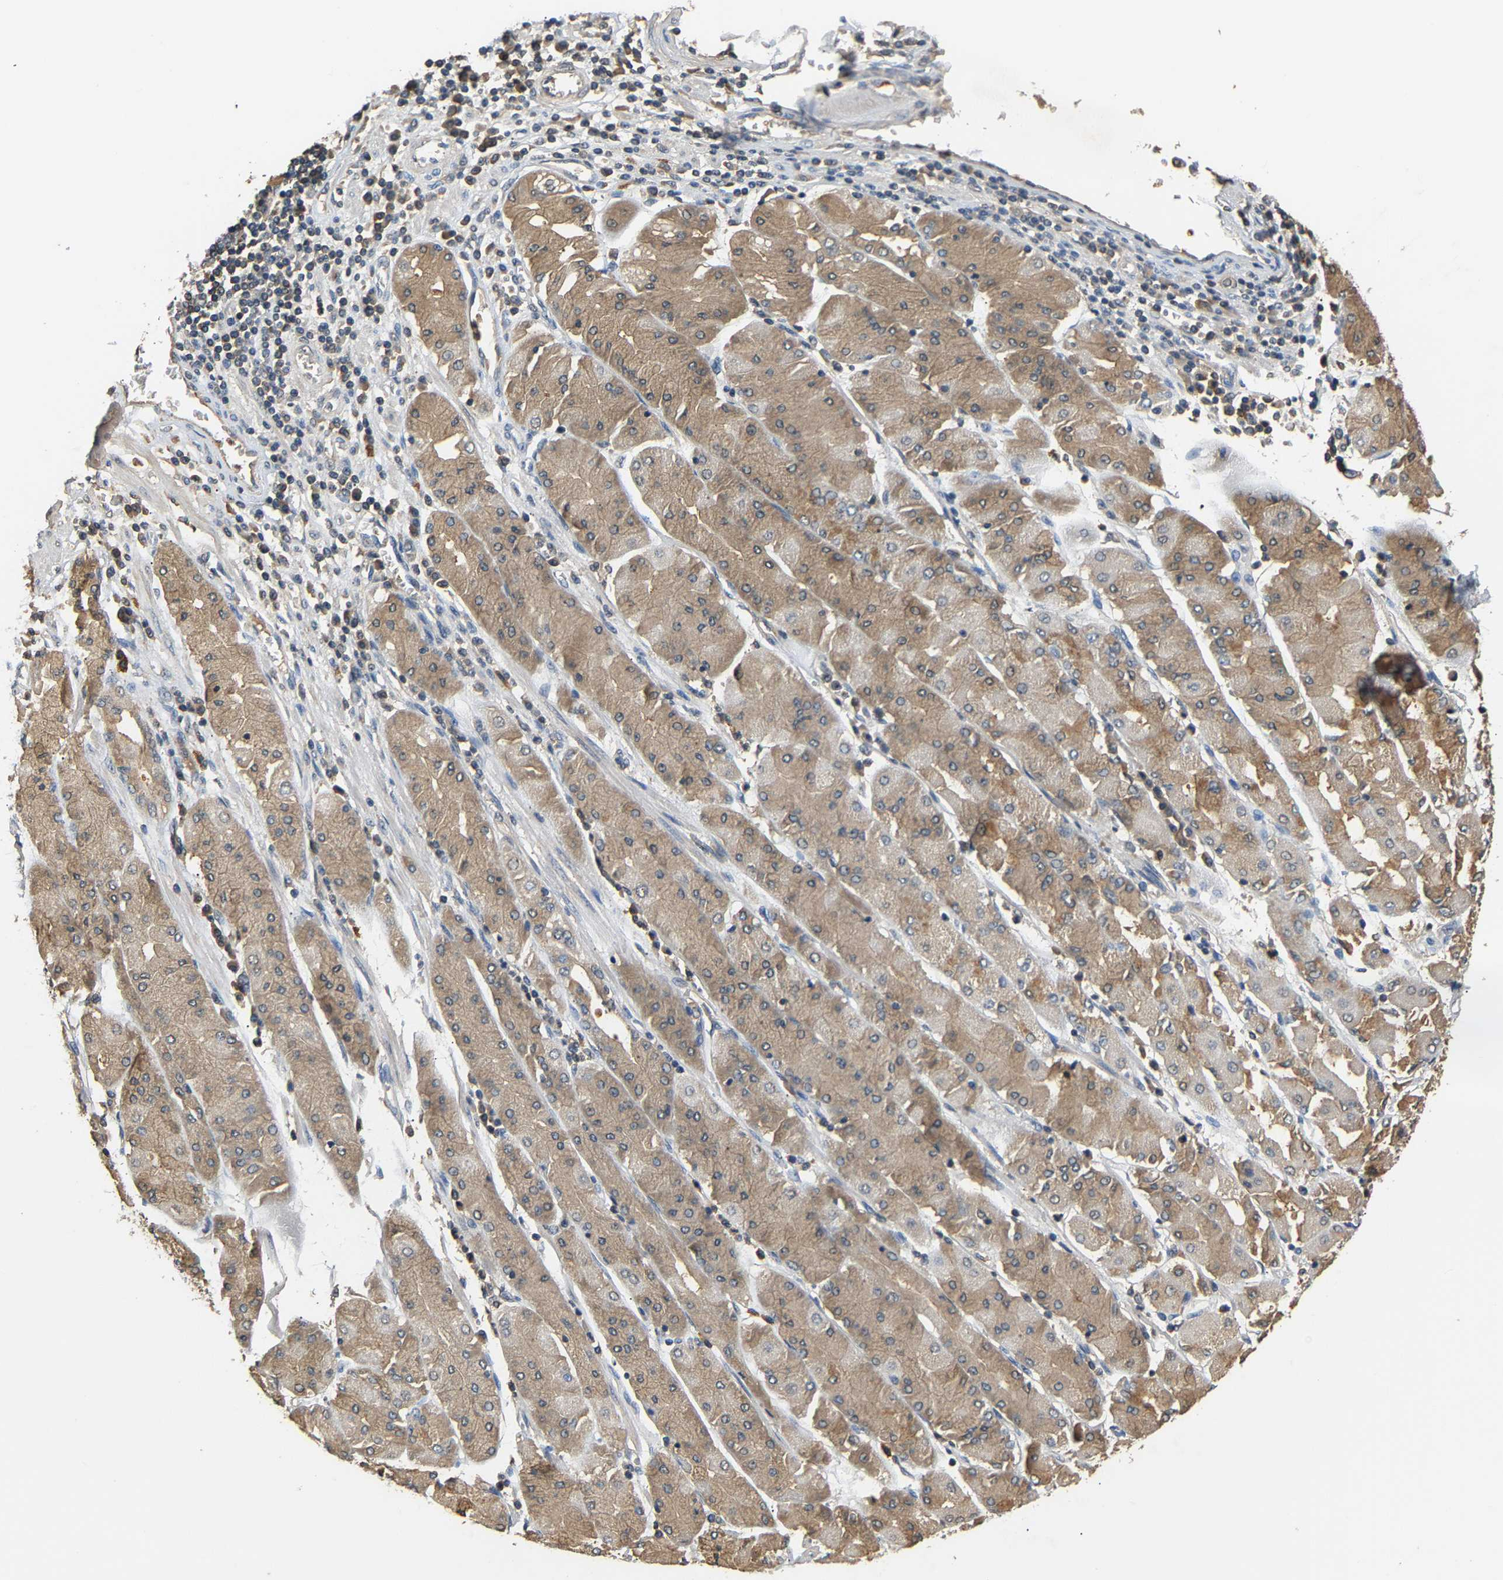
{"staining": {"intensity": "weak", "quantity": ">75%", "location": "cytoplasmic/membranous"}, "tissue": "stomach cancer", "cell_type": "Tumor cells", "image_type": "cancer", "snomed": [{"axis": "morphology", "description": "Normal tissue, NOS"}, {"axis": "morphology", "description": "Adenocarcinoma, NOS"}, {"axis": "topography", "description": "Stomach, upper"}, {"axis": "topography", "description": "Stomach"}], "caption": "Stomach cancer (adenocarcinoma) stained for a protein reveals weak cytoplasmic/membranous positivity in tumor cells.", "gene": "GPI", "patient": {"sex": "male", "age": 59}}